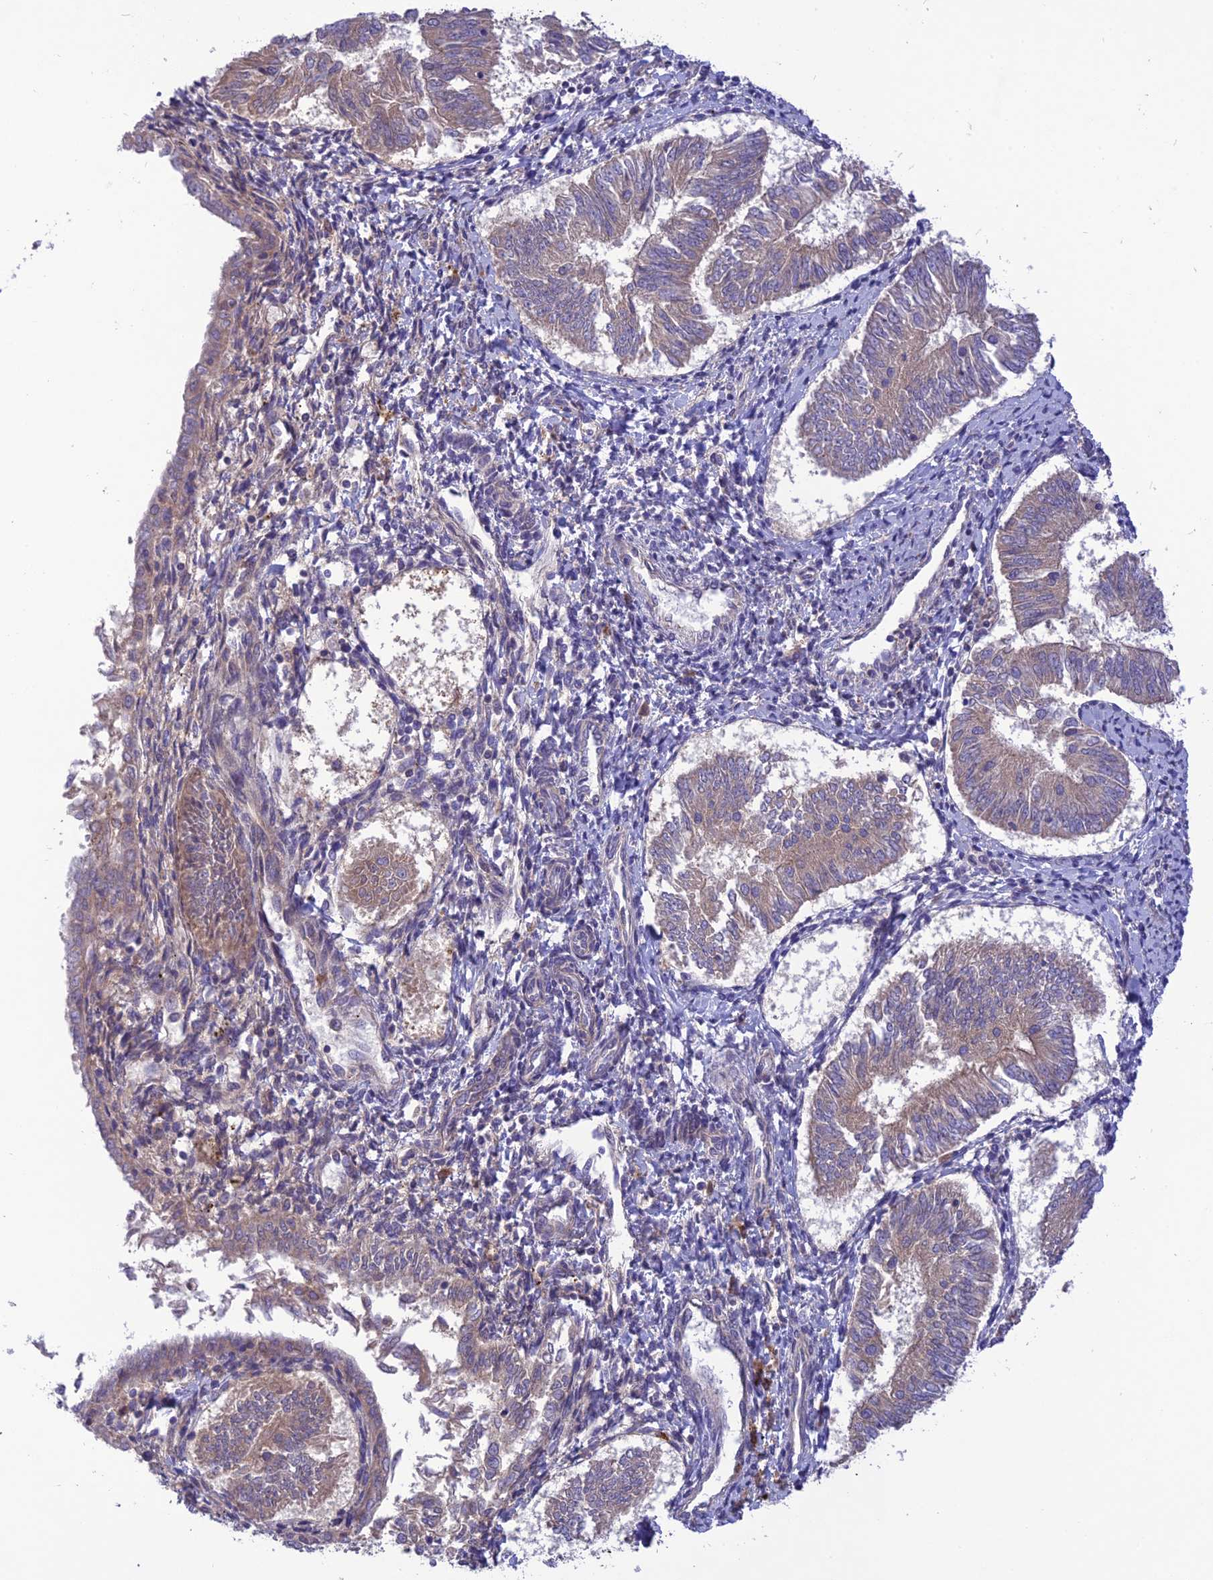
{"staining": {"intensity": "weak", "quantity": ">75%", "location": "cytoplasmic/membranous"}, "tissue": "endometrial cancer", "cell_type": "Tumor cells", "image_type": "cancer", "snomed": [{"axis": "morphology", "description": "Adenocarcinoma, NOS"}, {"axis": "topography", "description": "Endometrium"}], "caption": "IHC histopathology image of human endometrial adenocarcinoma stained for a protein (brown), which reveals low levels of weak cytoplasmic/membranous positivity in about >75% of tumor cells.", "gene": "UROS", "patient": {"sex": "female", "age": 58}}